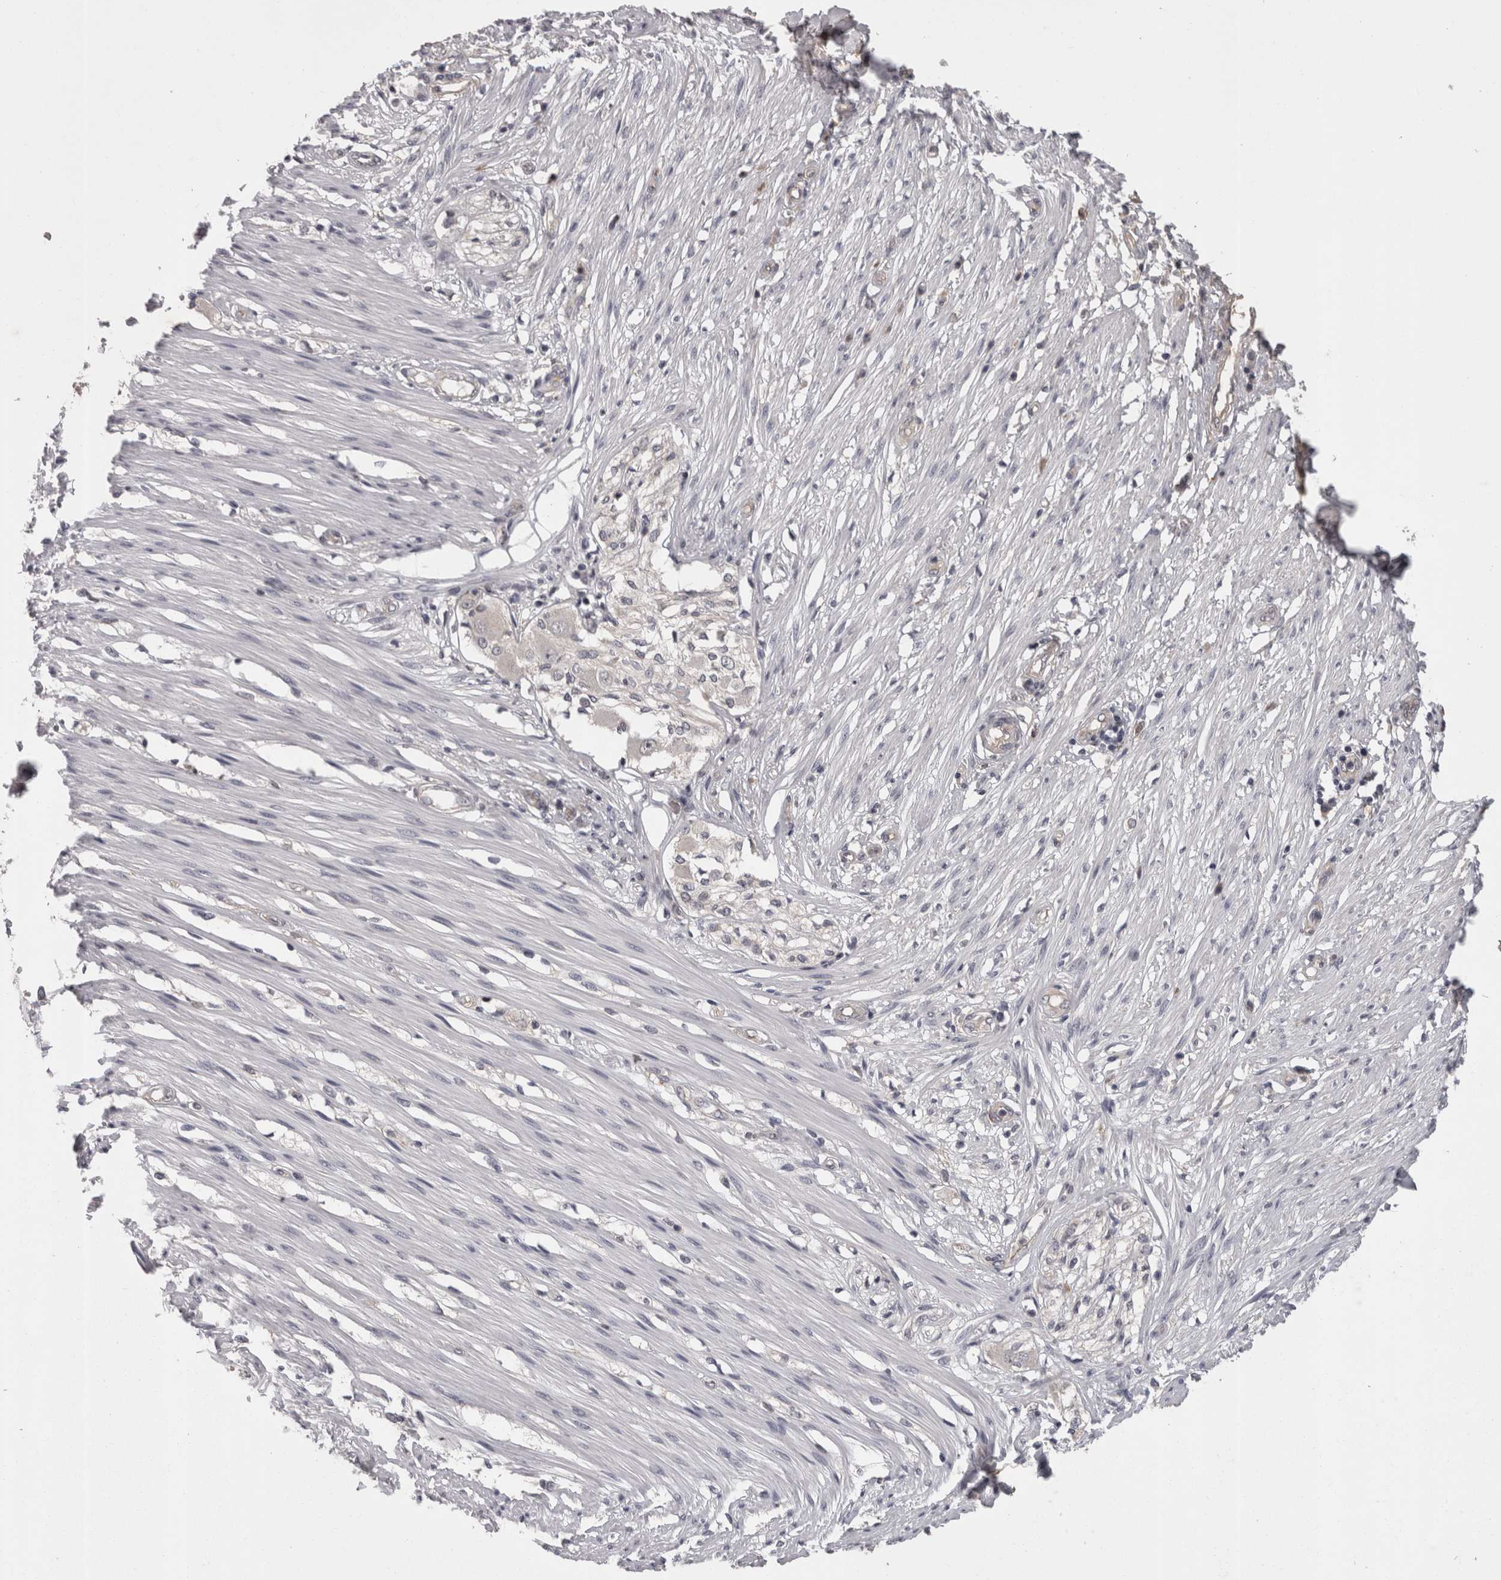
{"staining": {"intensity": "negative", "quantity": "none", "location": "none"}, "tissue": "smooth muscle", "cell_type": "Smooth muscle cells", "image_type": "normal", "snomed": [{"axis": "morphology", "description": "Normal tissue, NOS"}, {"axis": "morphology", "description": "Adenocarcinoma, NOS"}, {"axis": "topography", "description": "Smooth muscle"}, {"axis": "topography", "description": "Colon"}], "caption": "Immunohistochemistry (IHC) of unremarkable human smooth muscle demonstrates no staining in smooth muscle cells. (Immunohistochemistry (IHC), brightfield microscopy, high magnification).", "gene": "PON3", "patient": {"sex": "male", "age": 14}}